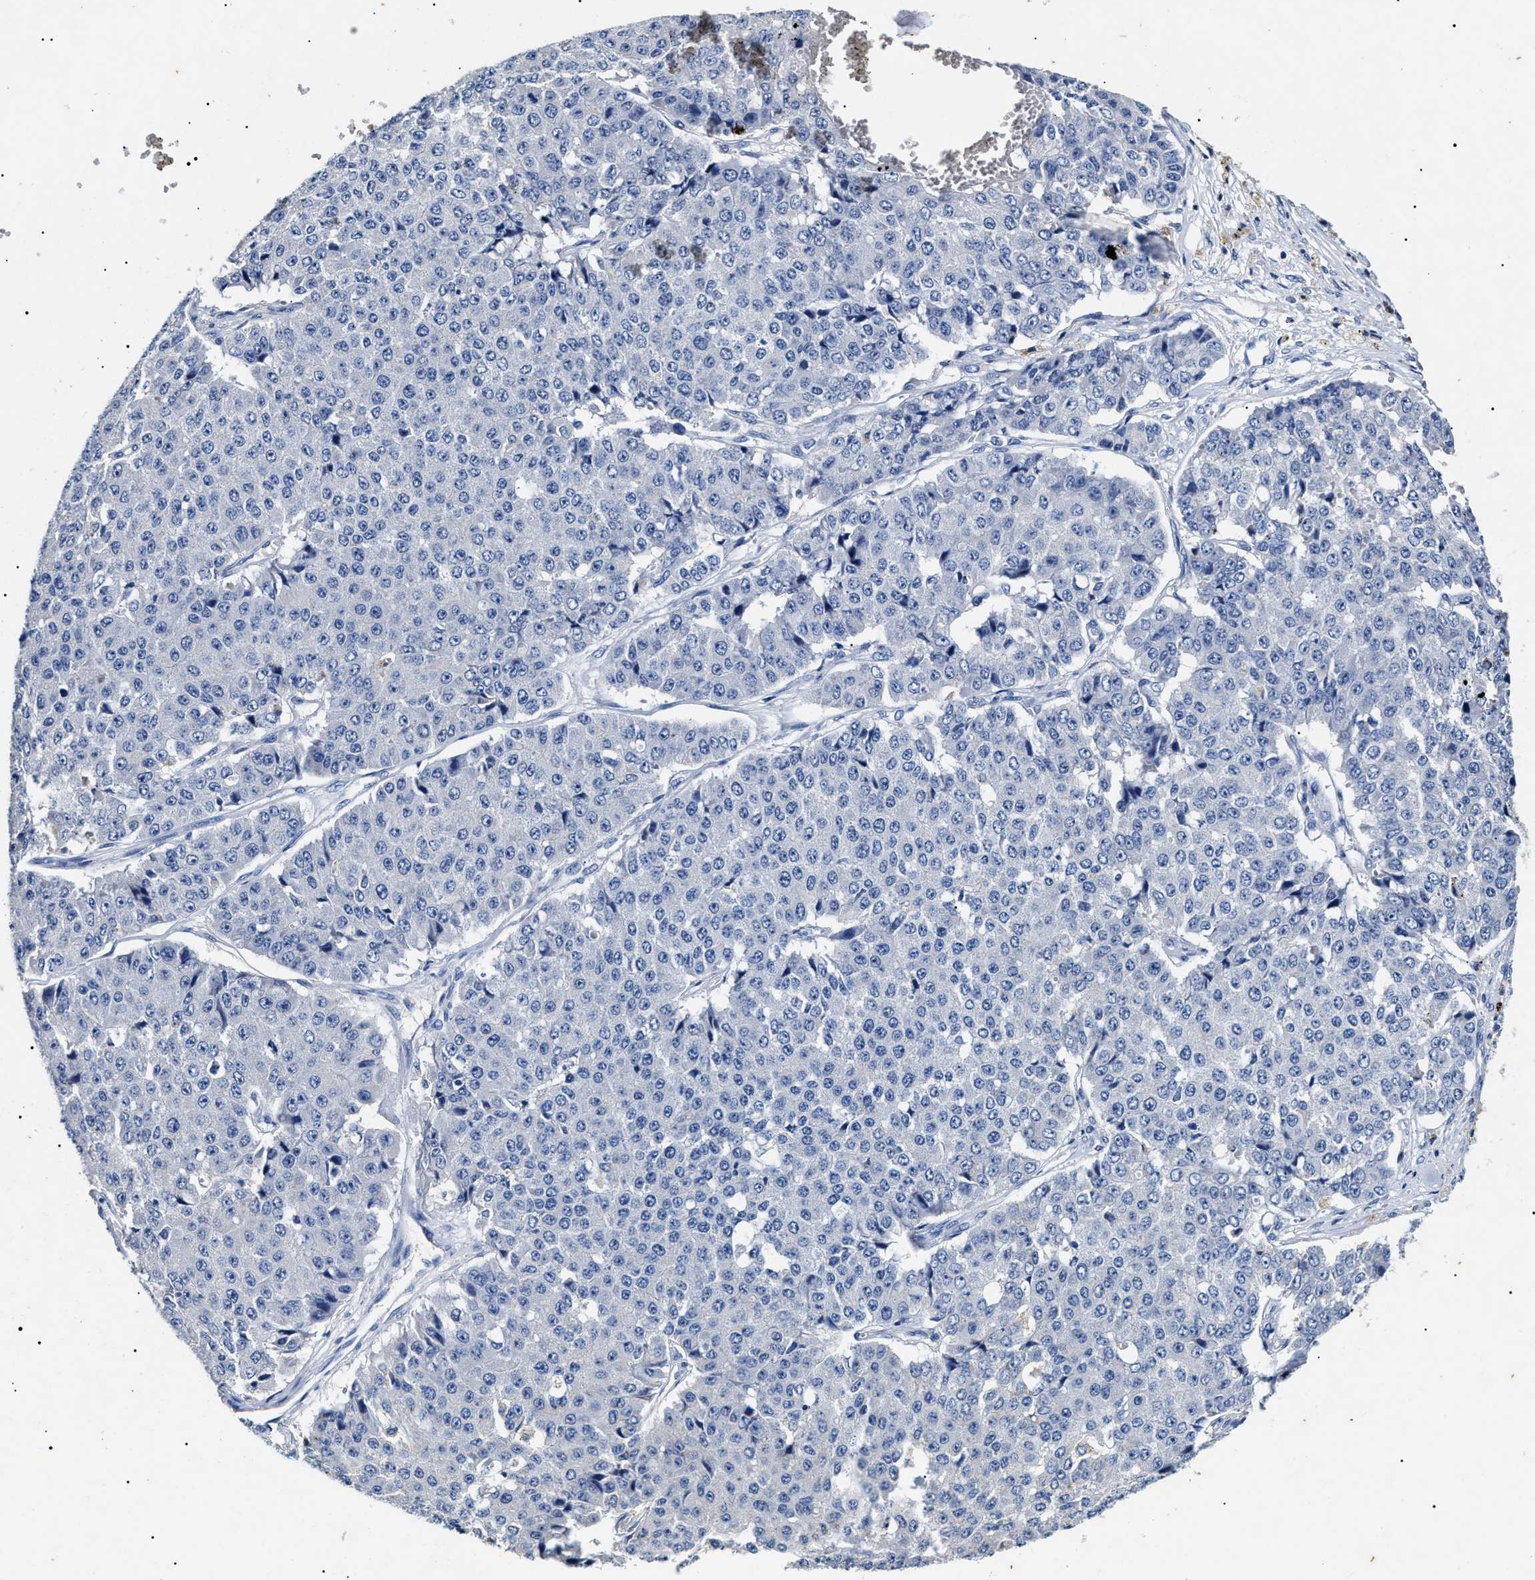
{"staining": {"intensity": "negative", "quantity": "none", "location": "none"}, "tissue": "pancreatic cancer", "cell_type": "Tumor cells", "image_type": "cancer", "snomed": [{"axis": "morphology", "description": "Adenocarcinoma, NOS"}, {"axis": "topography", "description": "Pancreas"}], "caption": "Tumor cells show no significant protein staining in adenocarcinoma (pancreatic).", "gene": "LRRC8E", "patient": {"sex": "male", "age": 50}}